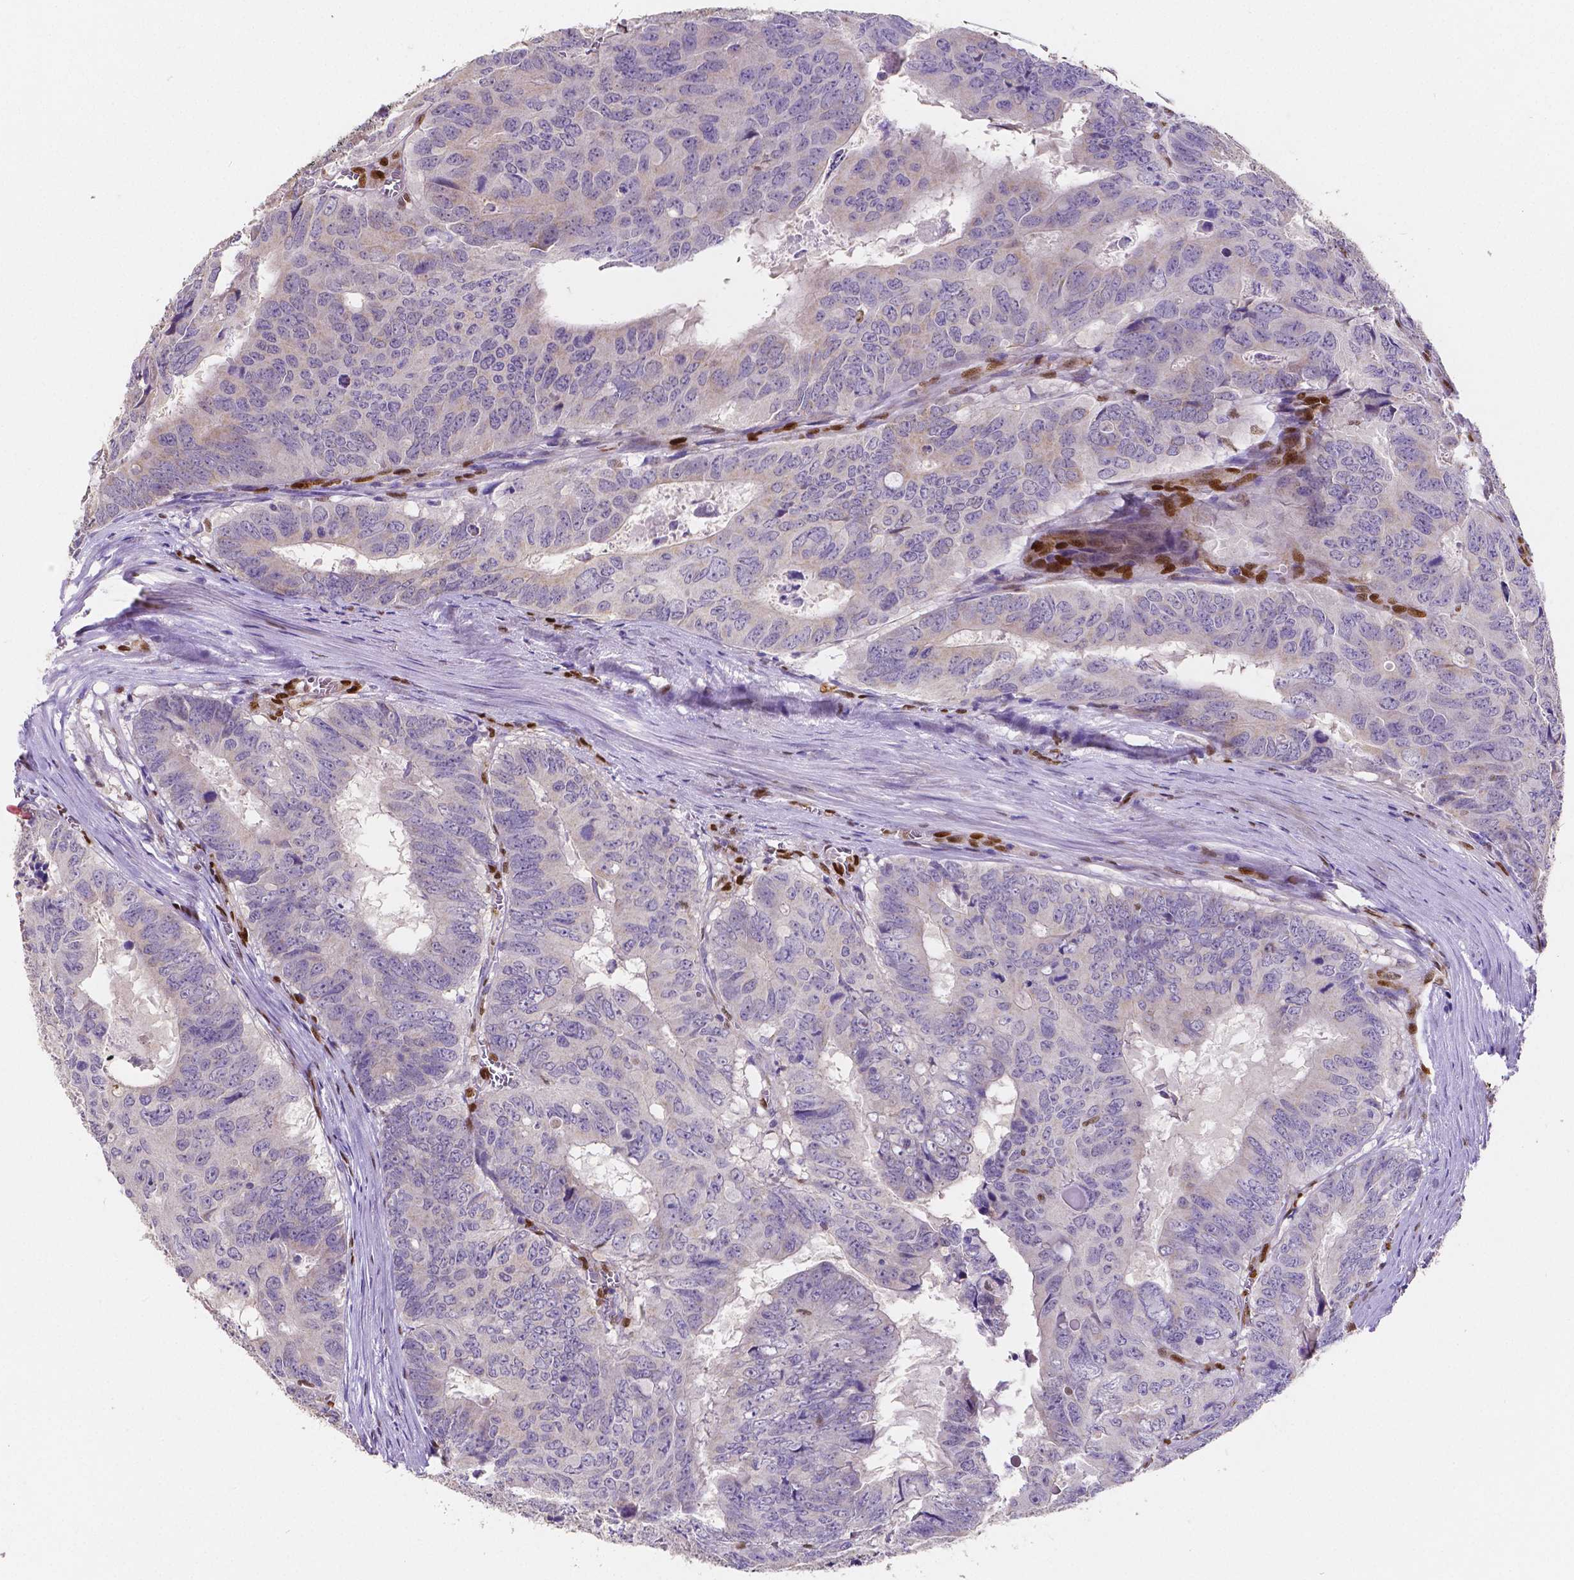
{"staining": {"intensity": "negative", "quantity": "none", "location": "none"}, "tissue": "colorectal cancer", "cell_type": "Tumor cells", "image_type": "cancer", "snomed": [{"axis": "morphology", "description": "Adenocarcinoma, NOS"}, {"axis": "topography", "description": "Colon"}], "caption": "The image demonstrates no staining of tumor cells in colorectal cancer (adenocarcinoma).", "gene": "MEF2C", "patient": {"sex": "male", "age": 79}}